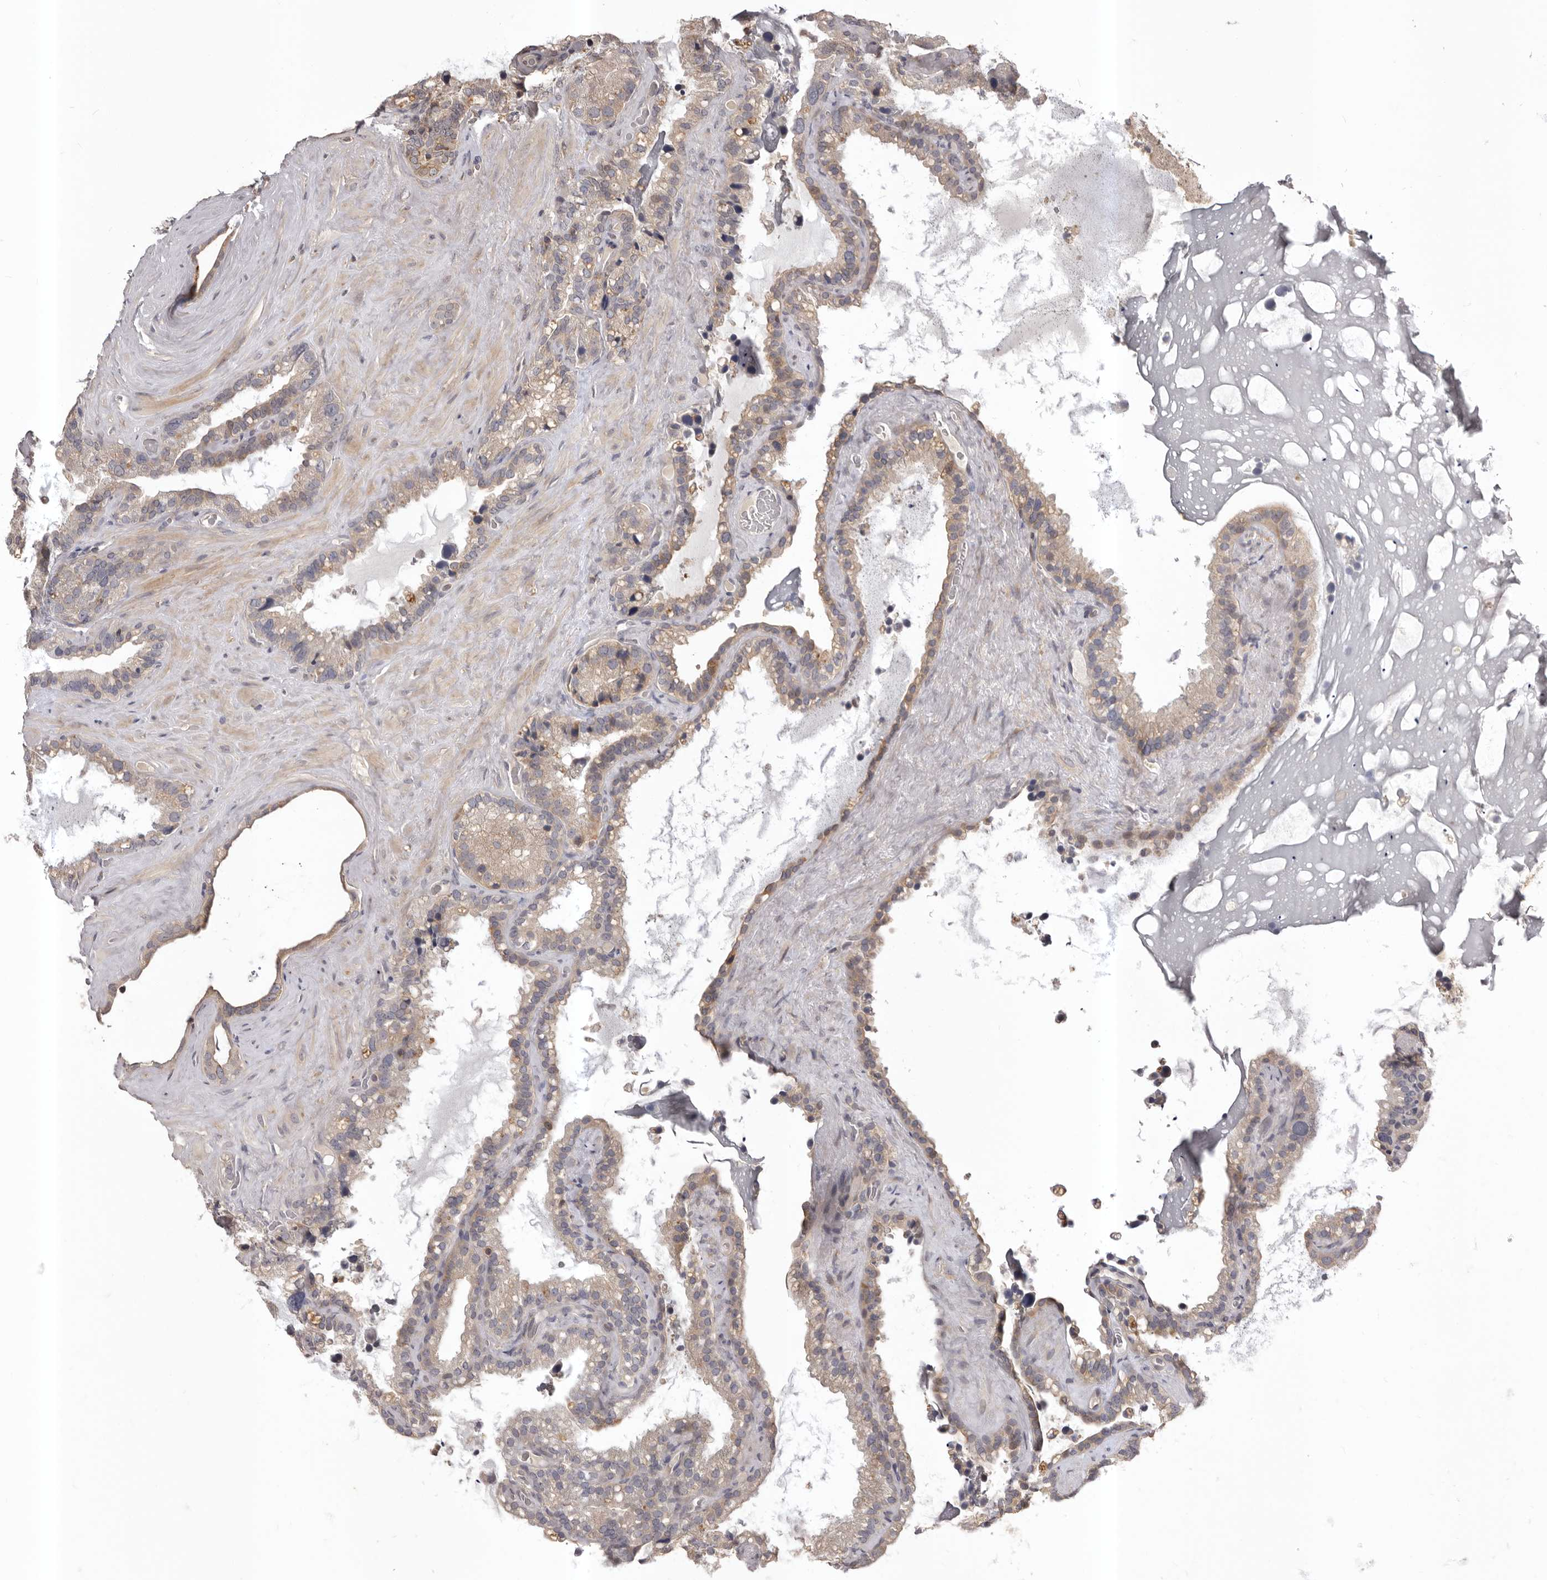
{"staining": {"intensity": "weak", "quantity": "25%-75%", "location": "cytoplasmic/membranous"}, "tissue": "seminal vesicle", "cell_type": "Glandular cells", "image_type": "normal", "snomed": [{"axis": "morphology", "description": "Normal tissue, NOS"}, {"axis": "topography", "description": "Prostate"}, {"axis": "topography", "description": "Seminal veicle"}], "caption": "Immunohistochemical staining of normal seminal vesicle reveals 25%-75% levels of weak cytoplasmic/membranous protein expression in about 25%-75% of glandular cells.", "gene": "GLIPR2", "patient": {"sex": "male", "age": 68}}